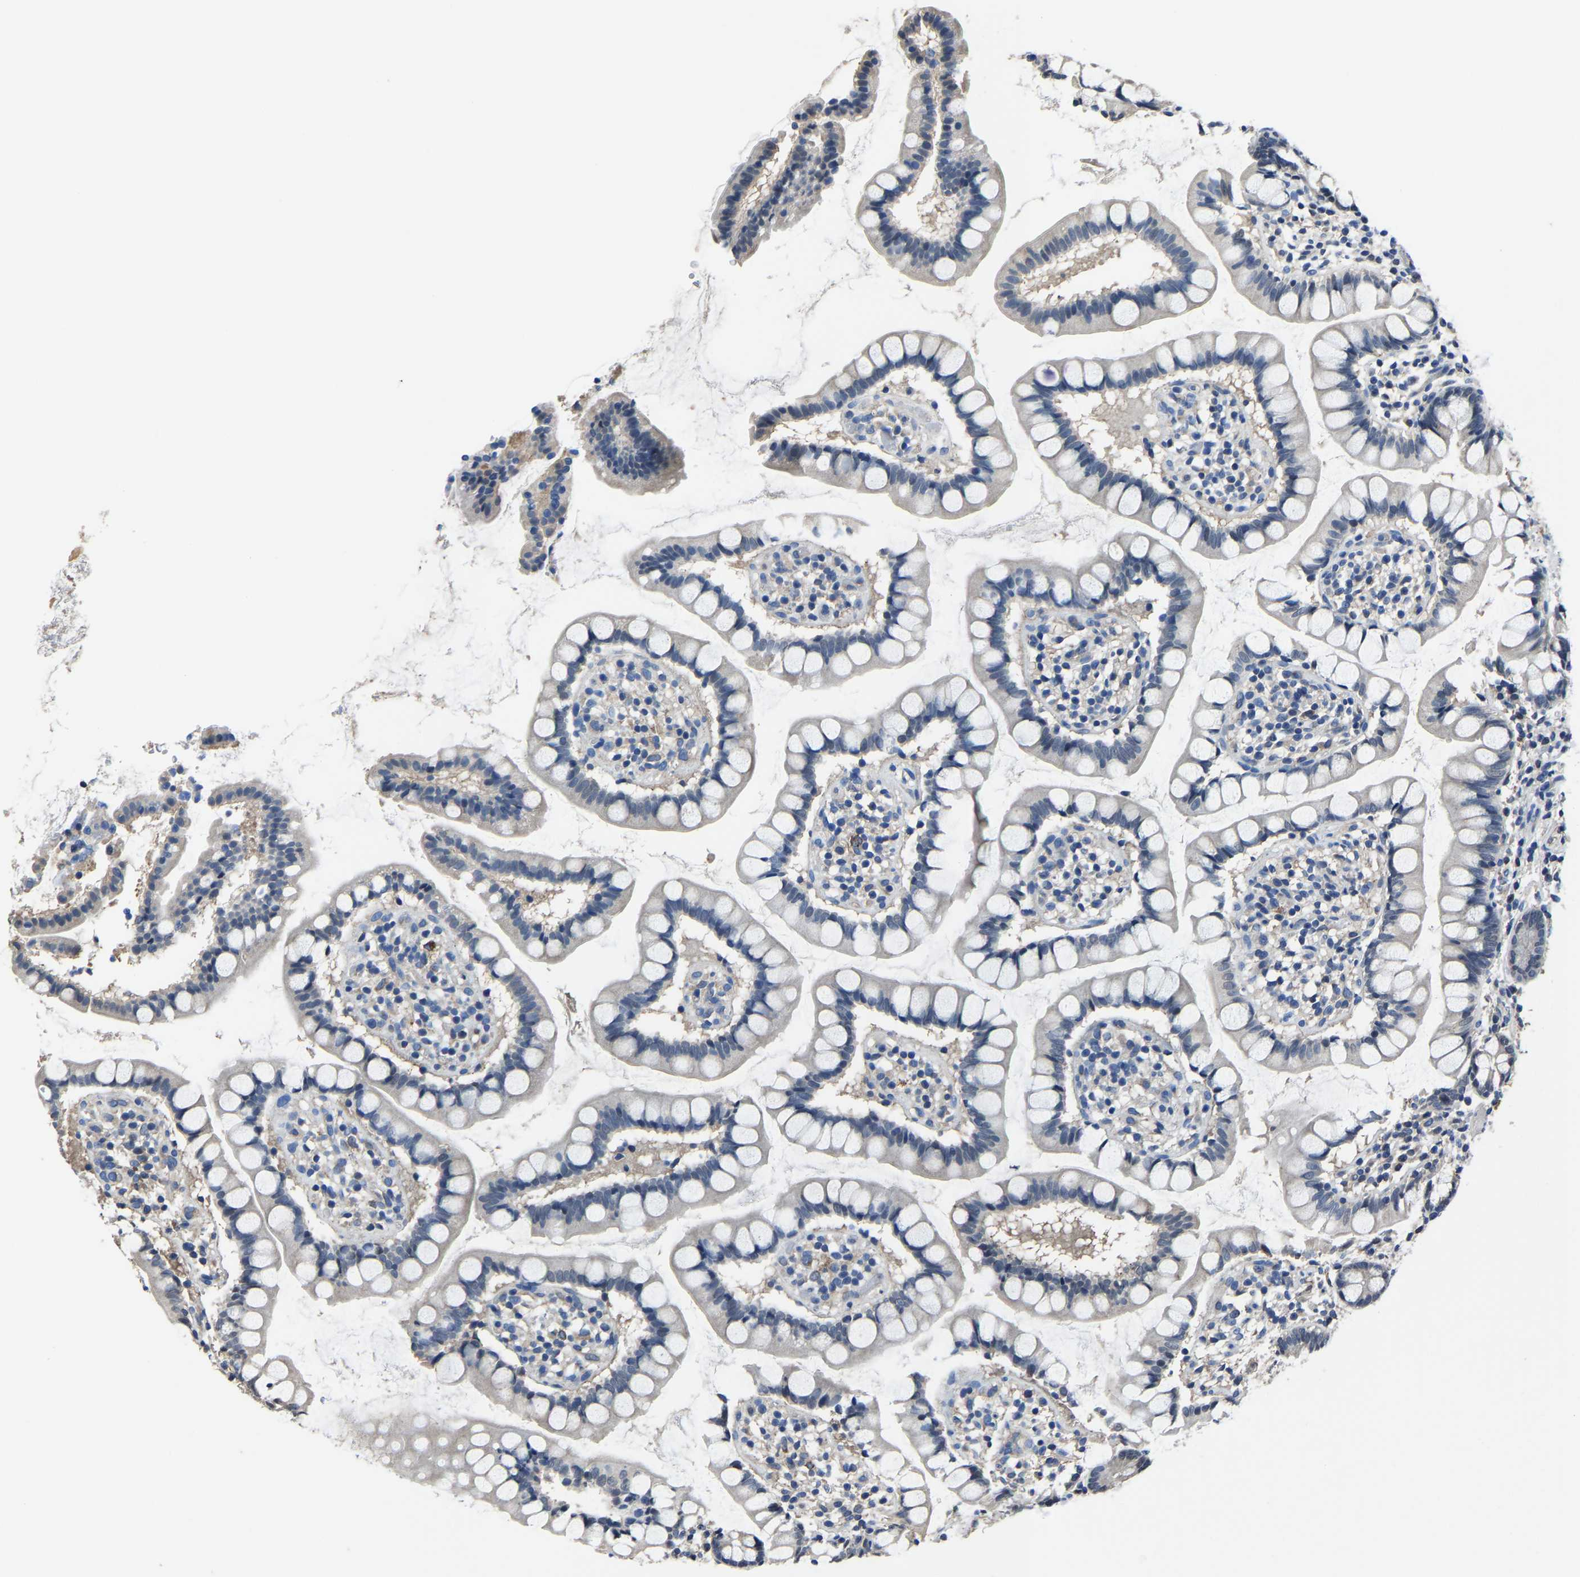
{"staining": {"intensity": "negative", "quantity": "none", "location": "none"}, "tissue": "small intestine", "cell_type": "Glandular cells", "image_type": "normal", "snomed": [{"axis": "morphology", "description": "Normal tissue, NOS"}, {"axis": "topography", "description": "Small intestine"}], "caption": "An IHC image of normal small intestine is shown. There is no staining in glandular cells of small intestine. (Brightfield microscopy of DAB (3,3'-diaminobenzidine) IHC at high magnification).", "gene": "STRBP", "patient": {"sex": "female", "age": 84}}